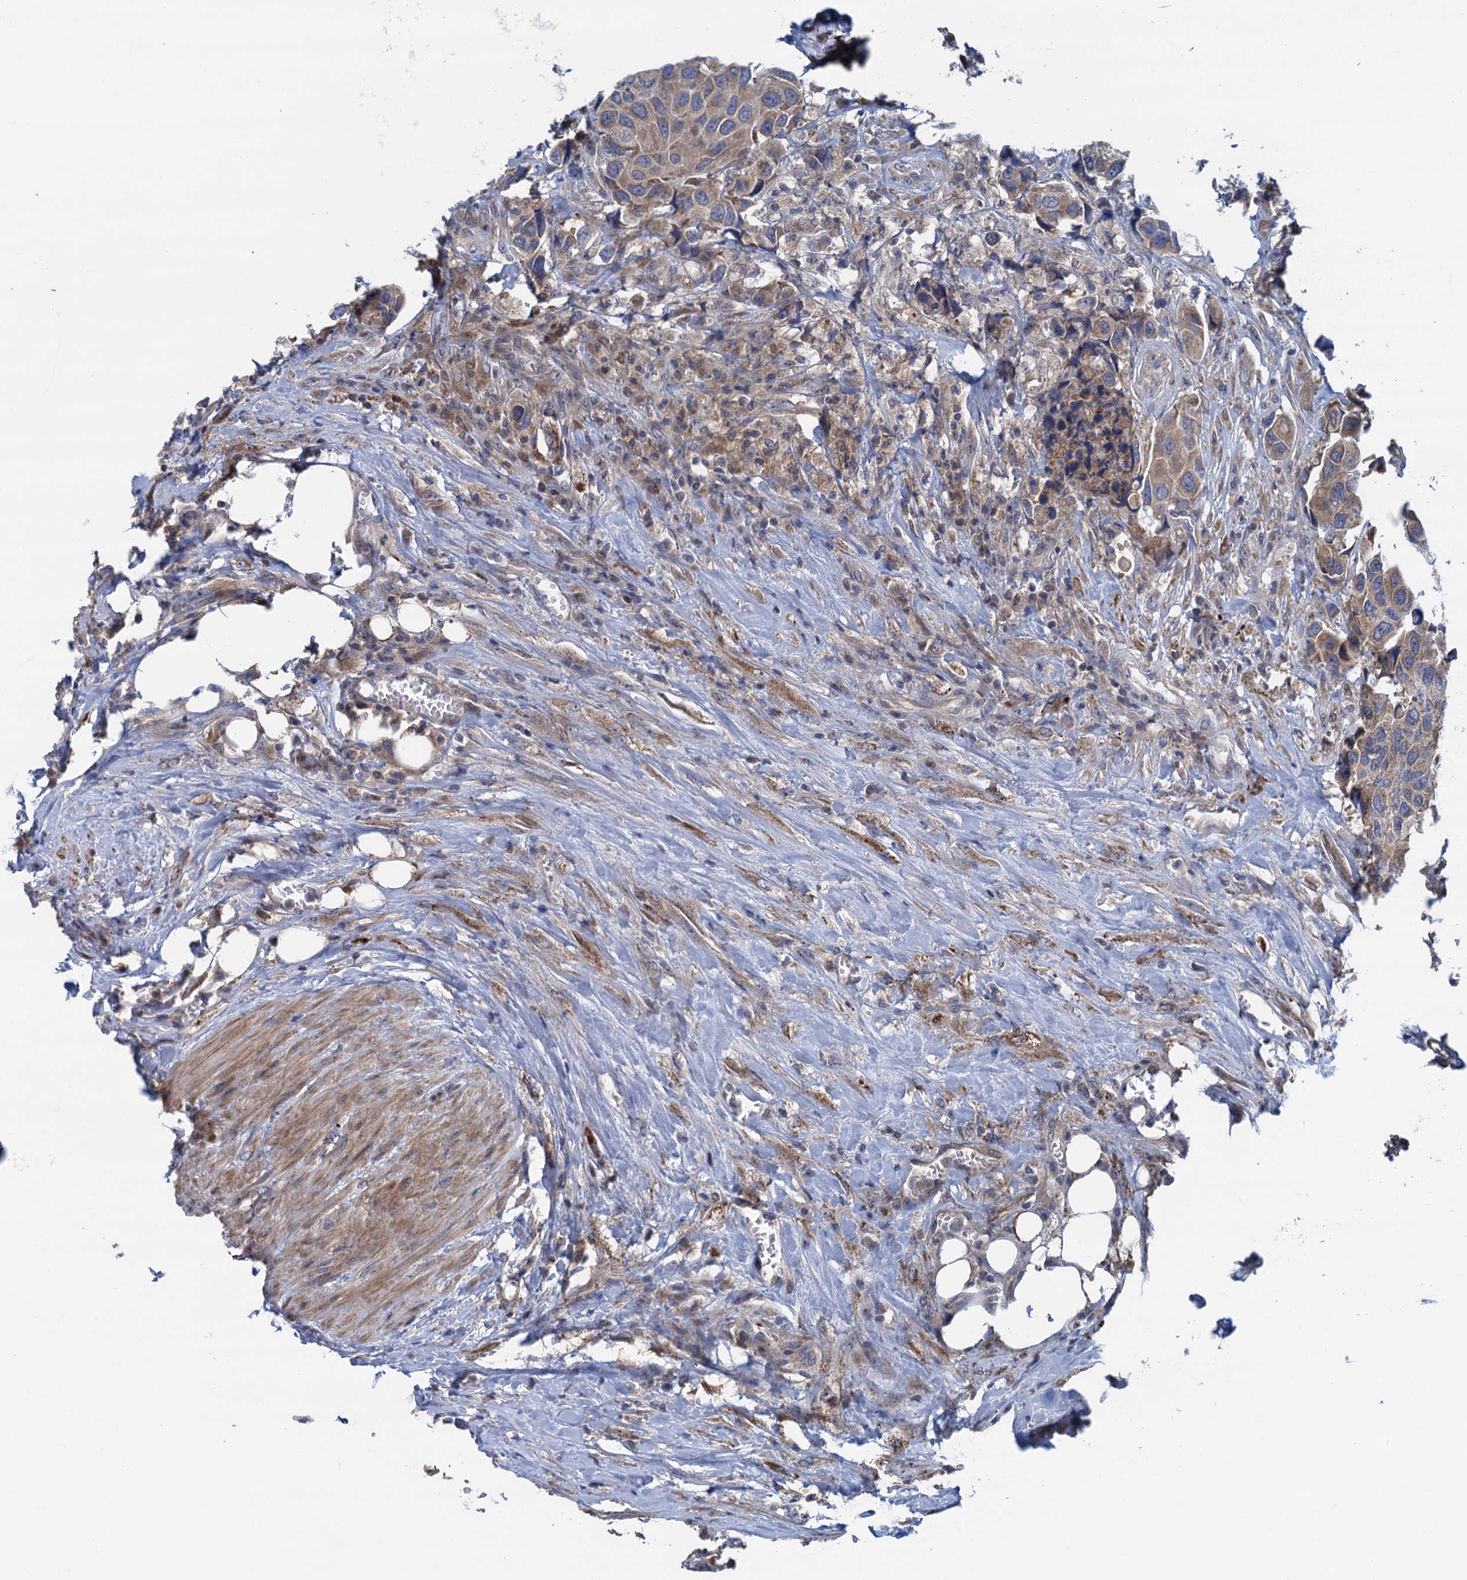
{"staining": {"intensity": "moderate", "quantity": ">75%", "location": "cytoplasmic/membranous"}, "tissue": "urothelial cancer", "cell_type": "Tumor cells", "image_type": "cancer", "snomed": [{"axis": "morphology", "description": "Urothelial carcinoma, High grade"}, {"axis": "topography", "description": "Urinary bladder"}], "caption": "Immunohistochemical staining of human urothelial carcinoma (high-grade) exhibits medium levels of moderate cytoplasmic/membranous expression in about >75% of tumor cells.", "gene": "CNTN5", "patient": {"sex": "male", "age": 74}}